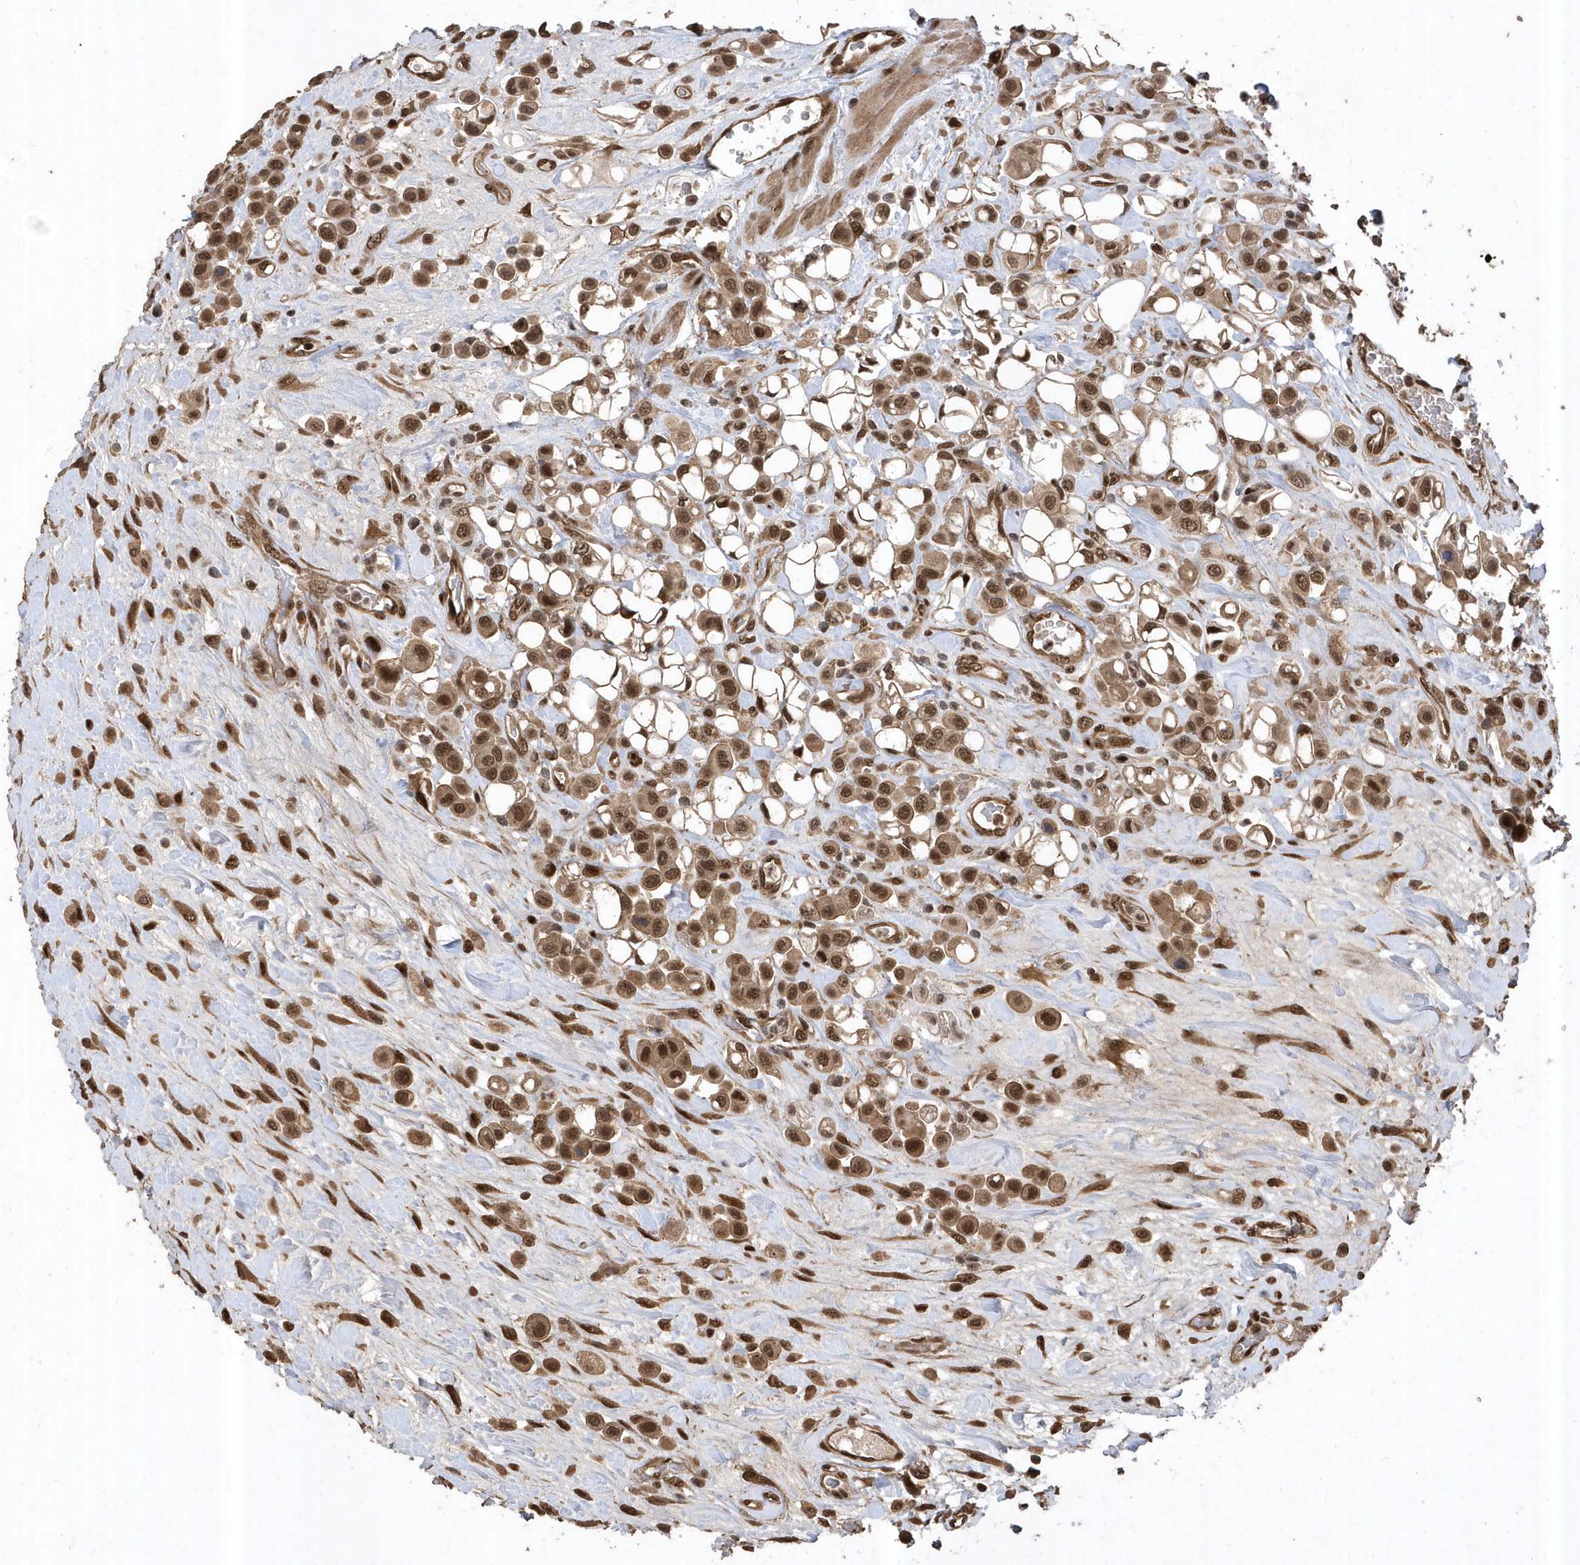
{"staining": {"intensity": "strong", "quantity": ">75%", "location": "cytoplasmic/membranous,nuclear"}, "tissue": "urothelial cancer", "cell_type": "Tumor cells", "image_type": "cancer", "snomed": [{"axis": "morphology", "description": "Urothelial carcinoma, High grade"}, {"axis": "topography", "description": "Urinary bladder"}], "caption": "The micrograph reveals a brown stain indicating the presence of a protein in the cytoplasmic/membranous and nuclear of tumor cells in urothelial carcinoma (high-grade). Immunohistochemistry stains the protein in brown and the nuclei are stained blue.", "gene": "INTS12", "patient": {"sex": "male", "age": 50}}